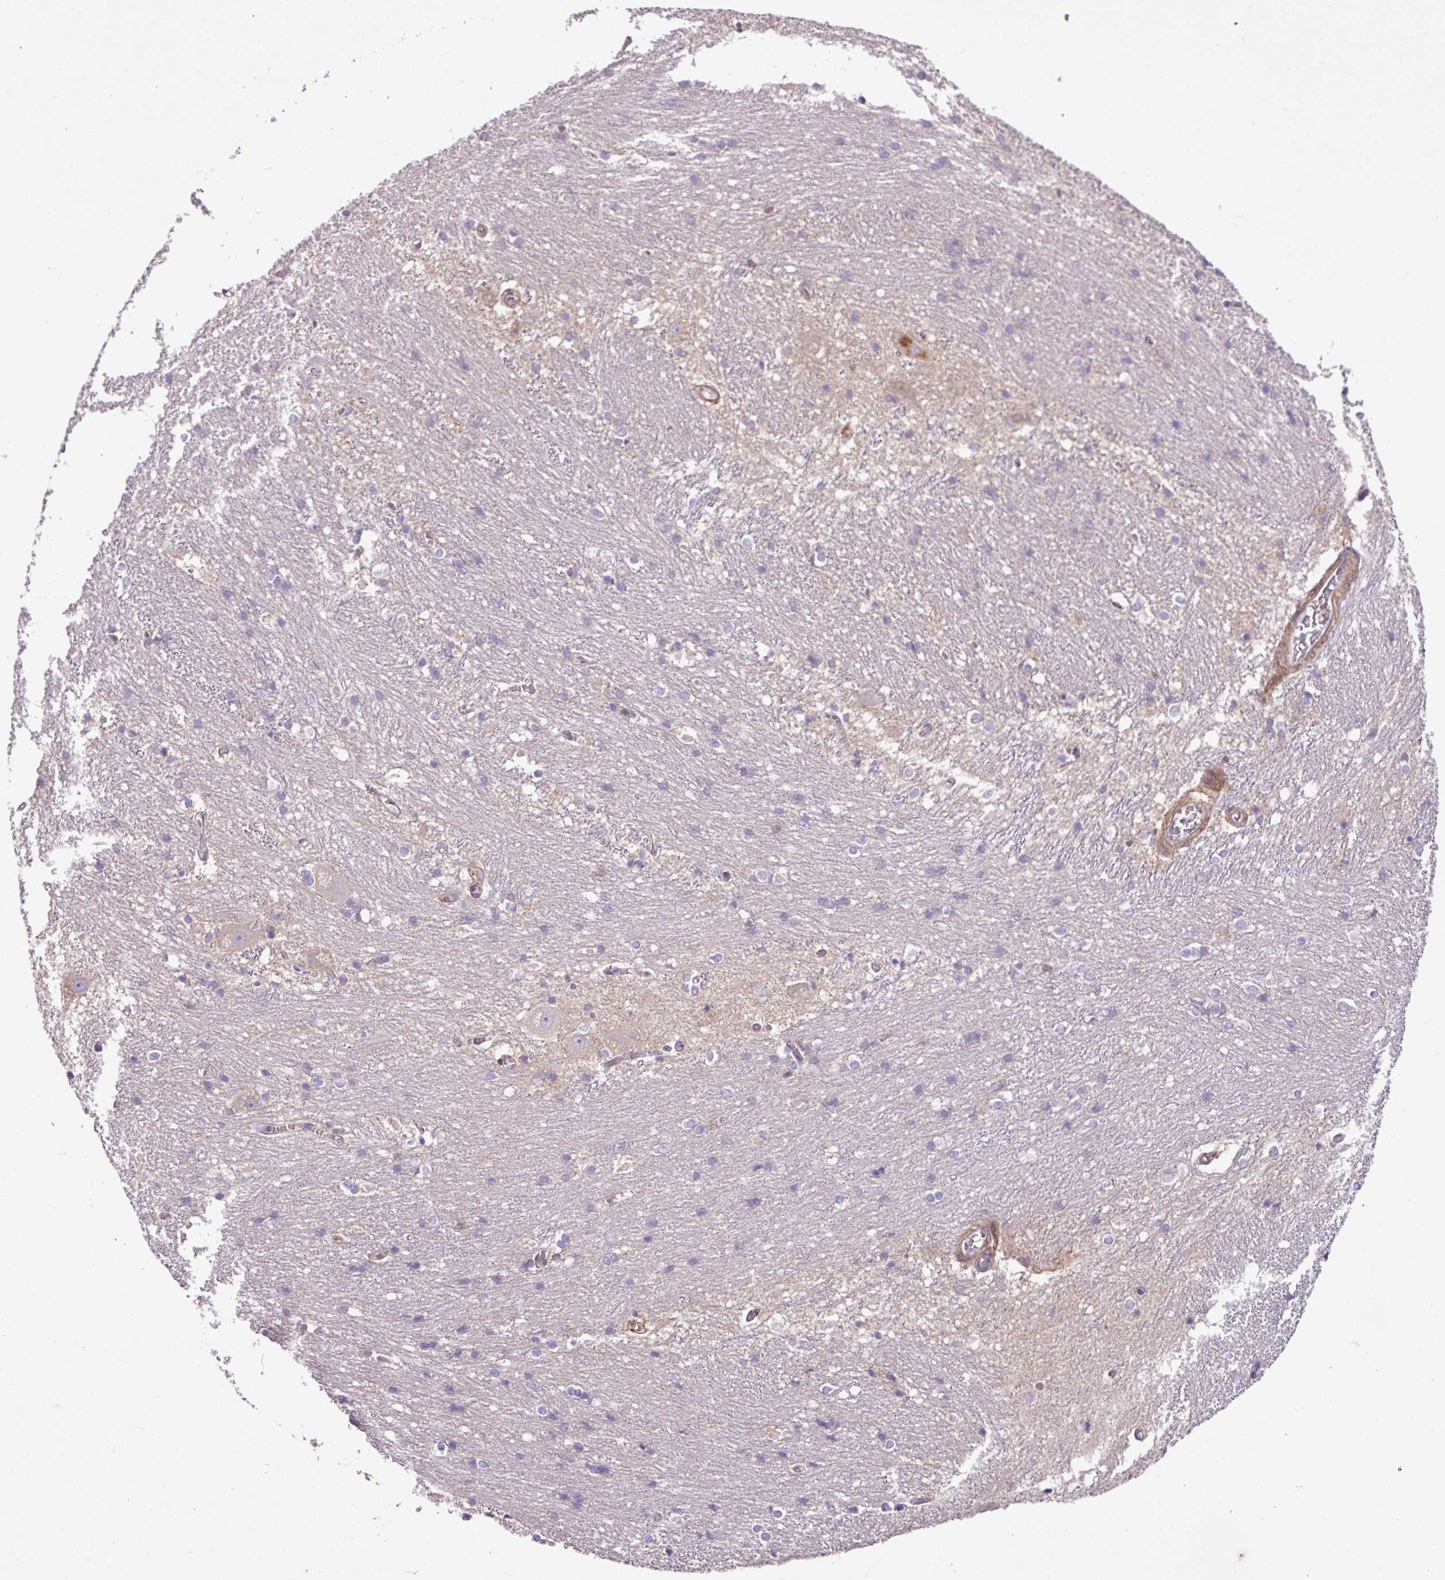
{"staining": {"intensity": "negative", "quantity": "none", "location": "none"}, "tissue": "caudate", "cell_type": "Glial cells", "image_type": "normal", "snomed": [{"axis": "morphology", "description": "Normal tissue, NOS"}, {"axis": "topography", "description": "Lateral ventricle wall"}], "caption": "Caudate stained for a protein using immunohistochemistry (IHC) shows no positivity glial cells.", "gene": "ARHGEF25", "patient": {"sex": "male", "age": 37}}